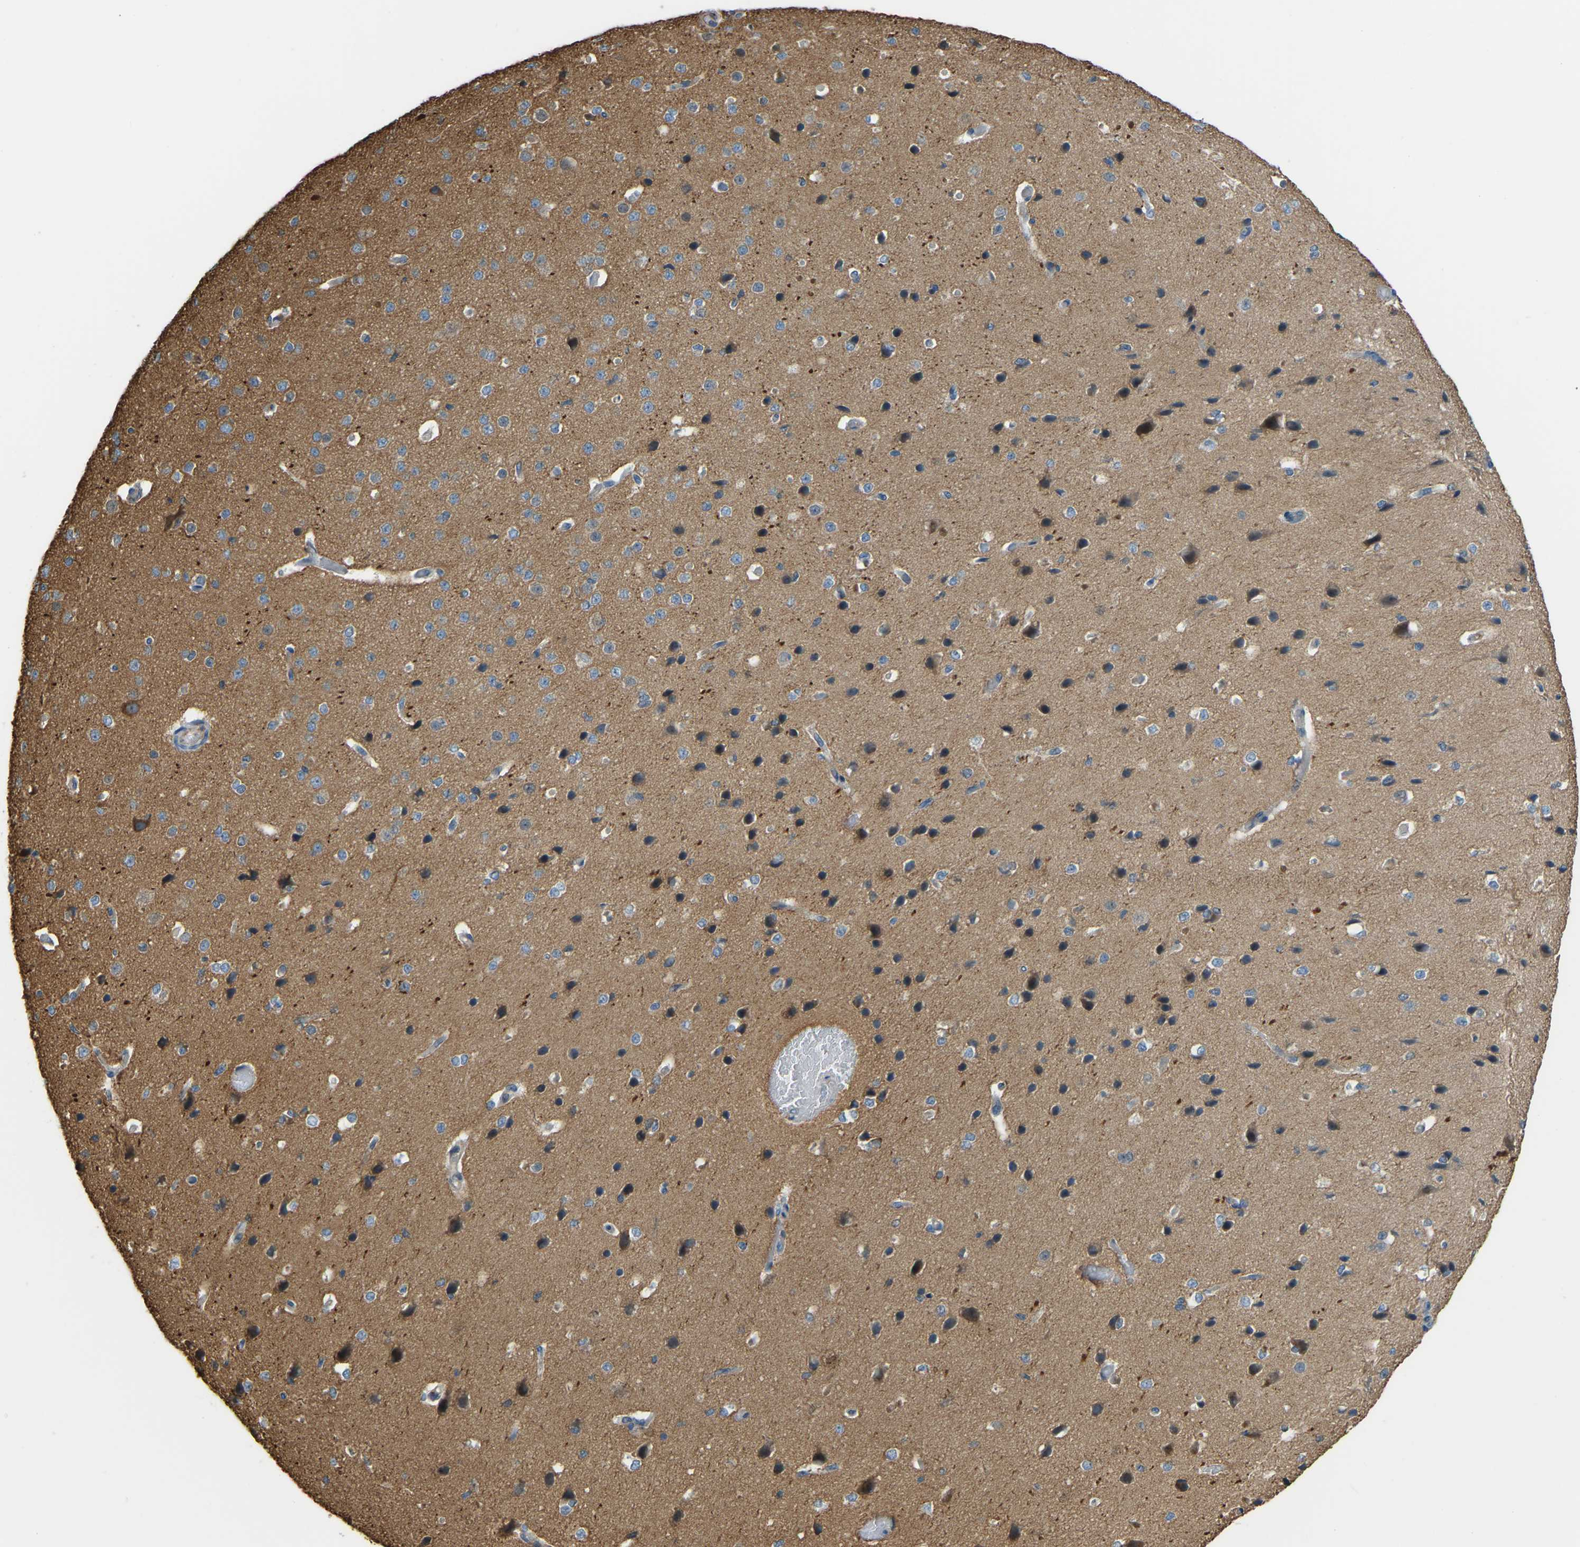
{"staining": {"intensity": "negative", "quantity": "none", "location": "none"}, "tissue": "cerebral cortex", "cell_type": "Endothelial cells", "image_type": "normal", "snomed": [{"axis": "morphology", "description": "Normal tissue, NOS"}, {"axis": "morphology", "description": "Developmental malformation"}, {"axis": "topography", "description": "Cerebral cortex"}], "caption": "The micrograph shows no staining of endothelial cells in unremarkable cerebral cortex.", "gene": "NME8", "patient": {"sex": "female", "age": 30}}